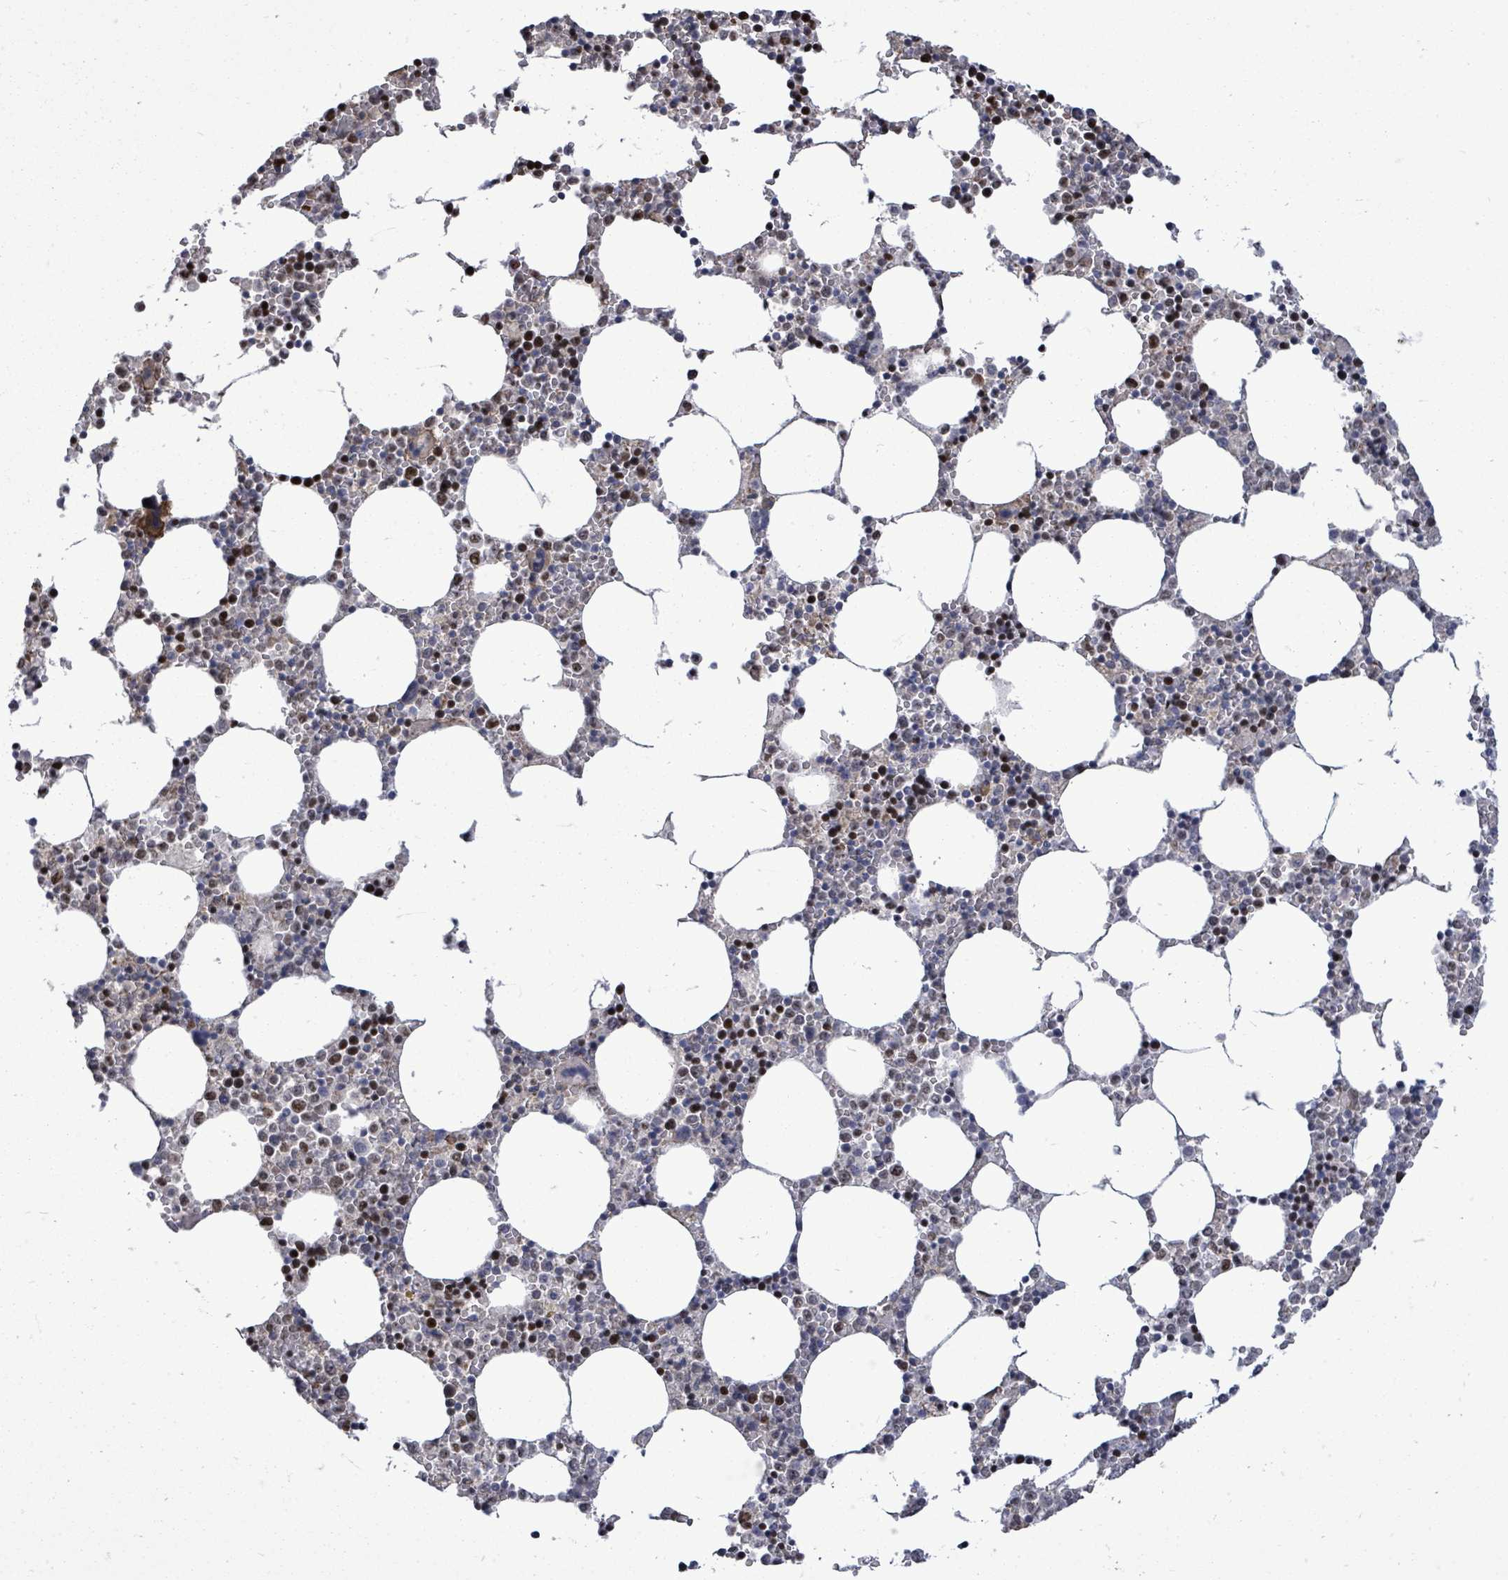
{"staining": {"intensity": "strong", "quantity": "25%-75%", "location": "nuclear"}, "tissue": "bone marrow", "cell_type": "Hematopoietic cells", "image_type": "normal", "snomed": [{"axis": "morphology", "description": "Normal tissue, NOS"}, {"axis": "topography", "description": "Bone marrow"}], "caption": "Immunohistochemistry (DAB) staining of benign bone marrow shows strong nuclear protein expression in about 25%-75% of hematopoietic cells.", "gene": "PAPSS1", "patient": {"sex": "female", "age": 64}}